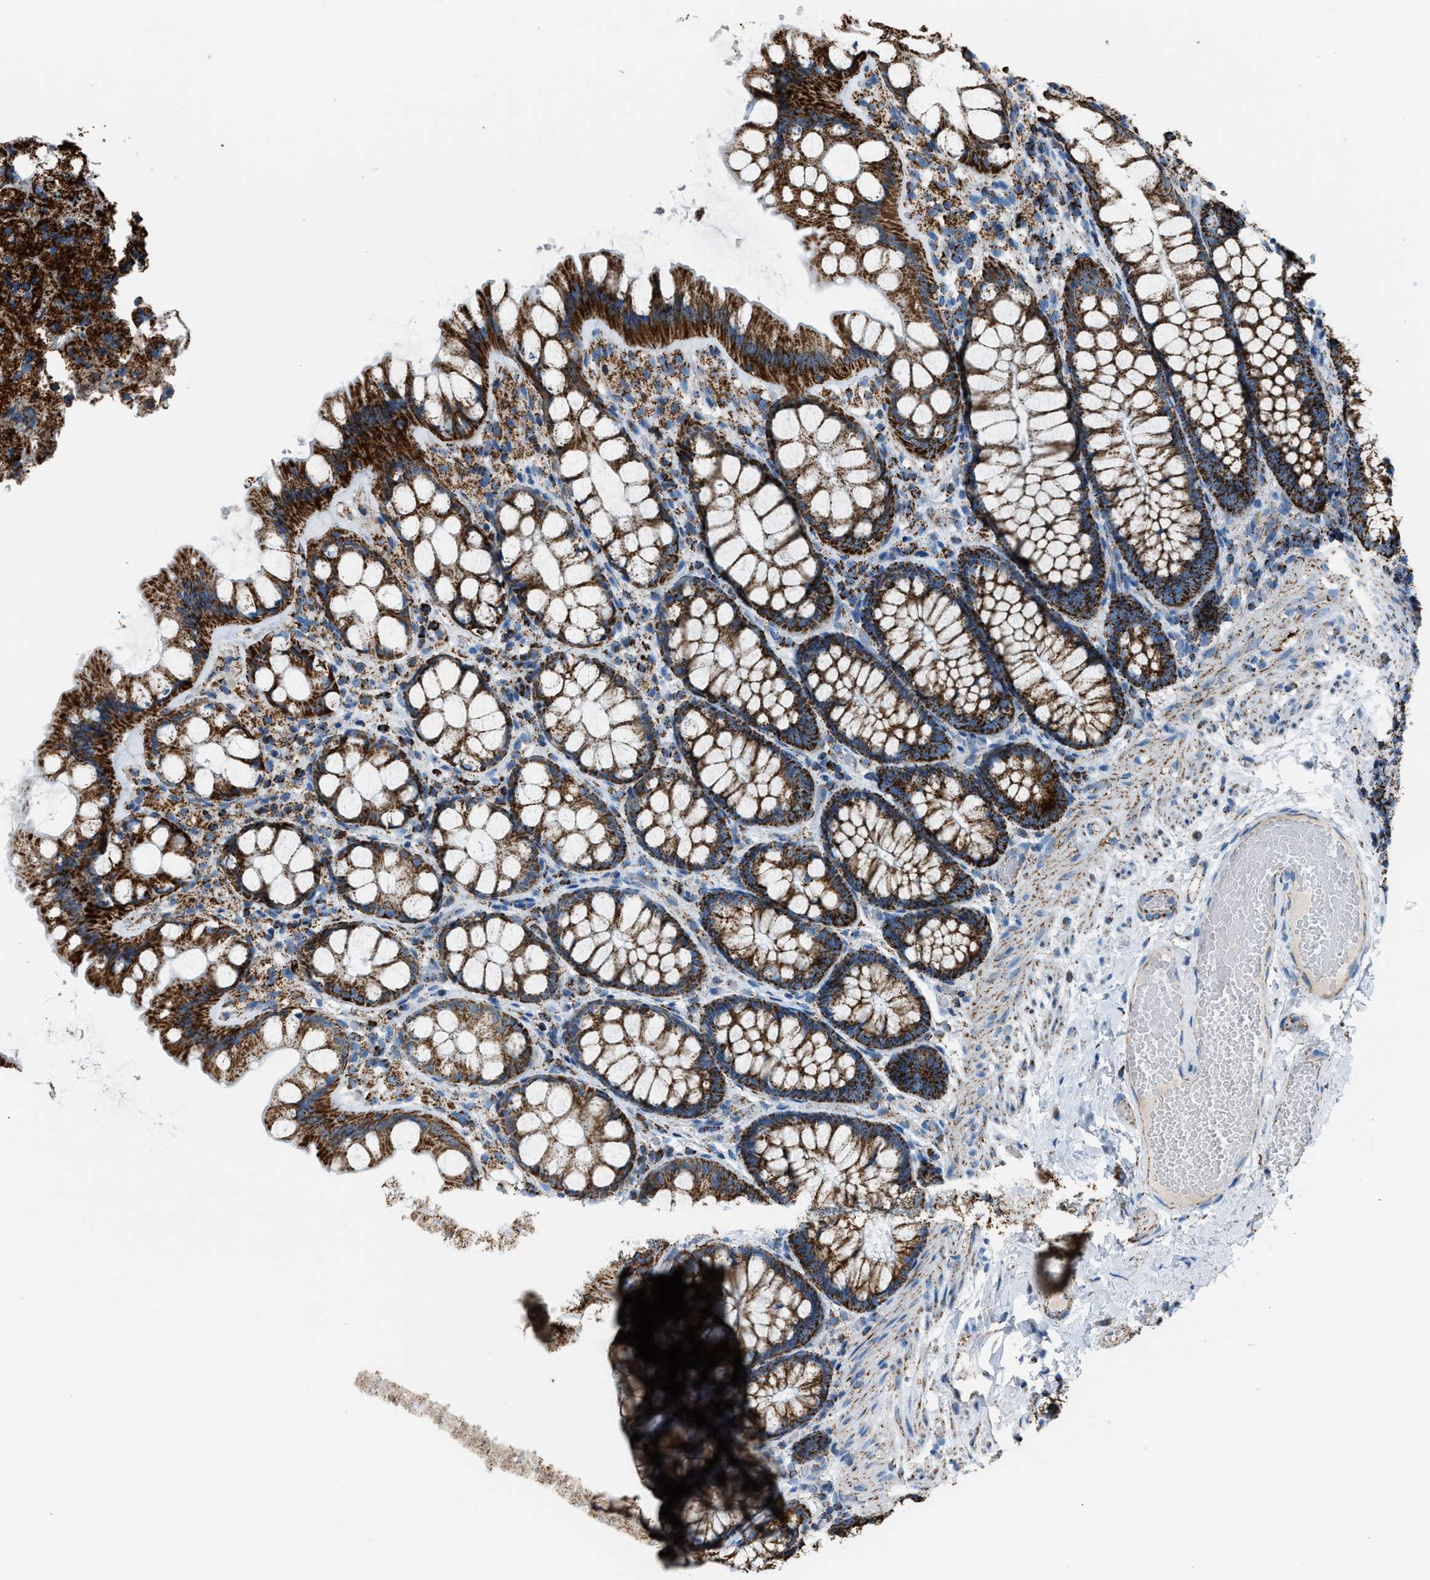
{"staining": {"intensity": "moderate", "quantity": ">75%", "location": "cytoplasmic/membranous"}, "tissue": "colon", "cell_type": "Endothelial cells", "image_type": "normal", "snomed": [{"axis": "morphology", "description": "Normal tissue, NOS"}, {"axis": "topography", "description": "Colon"}], "caption": "Immunohistochemical staining of normal colon displays medium levels of moderate cytoplasmic/membranous expression in approximately >75% of endothelial cells. (IHC, brightfield microscopy, high magnification).", "gene": "MDH2", "patient": {"sex": "male", "age": 47}}